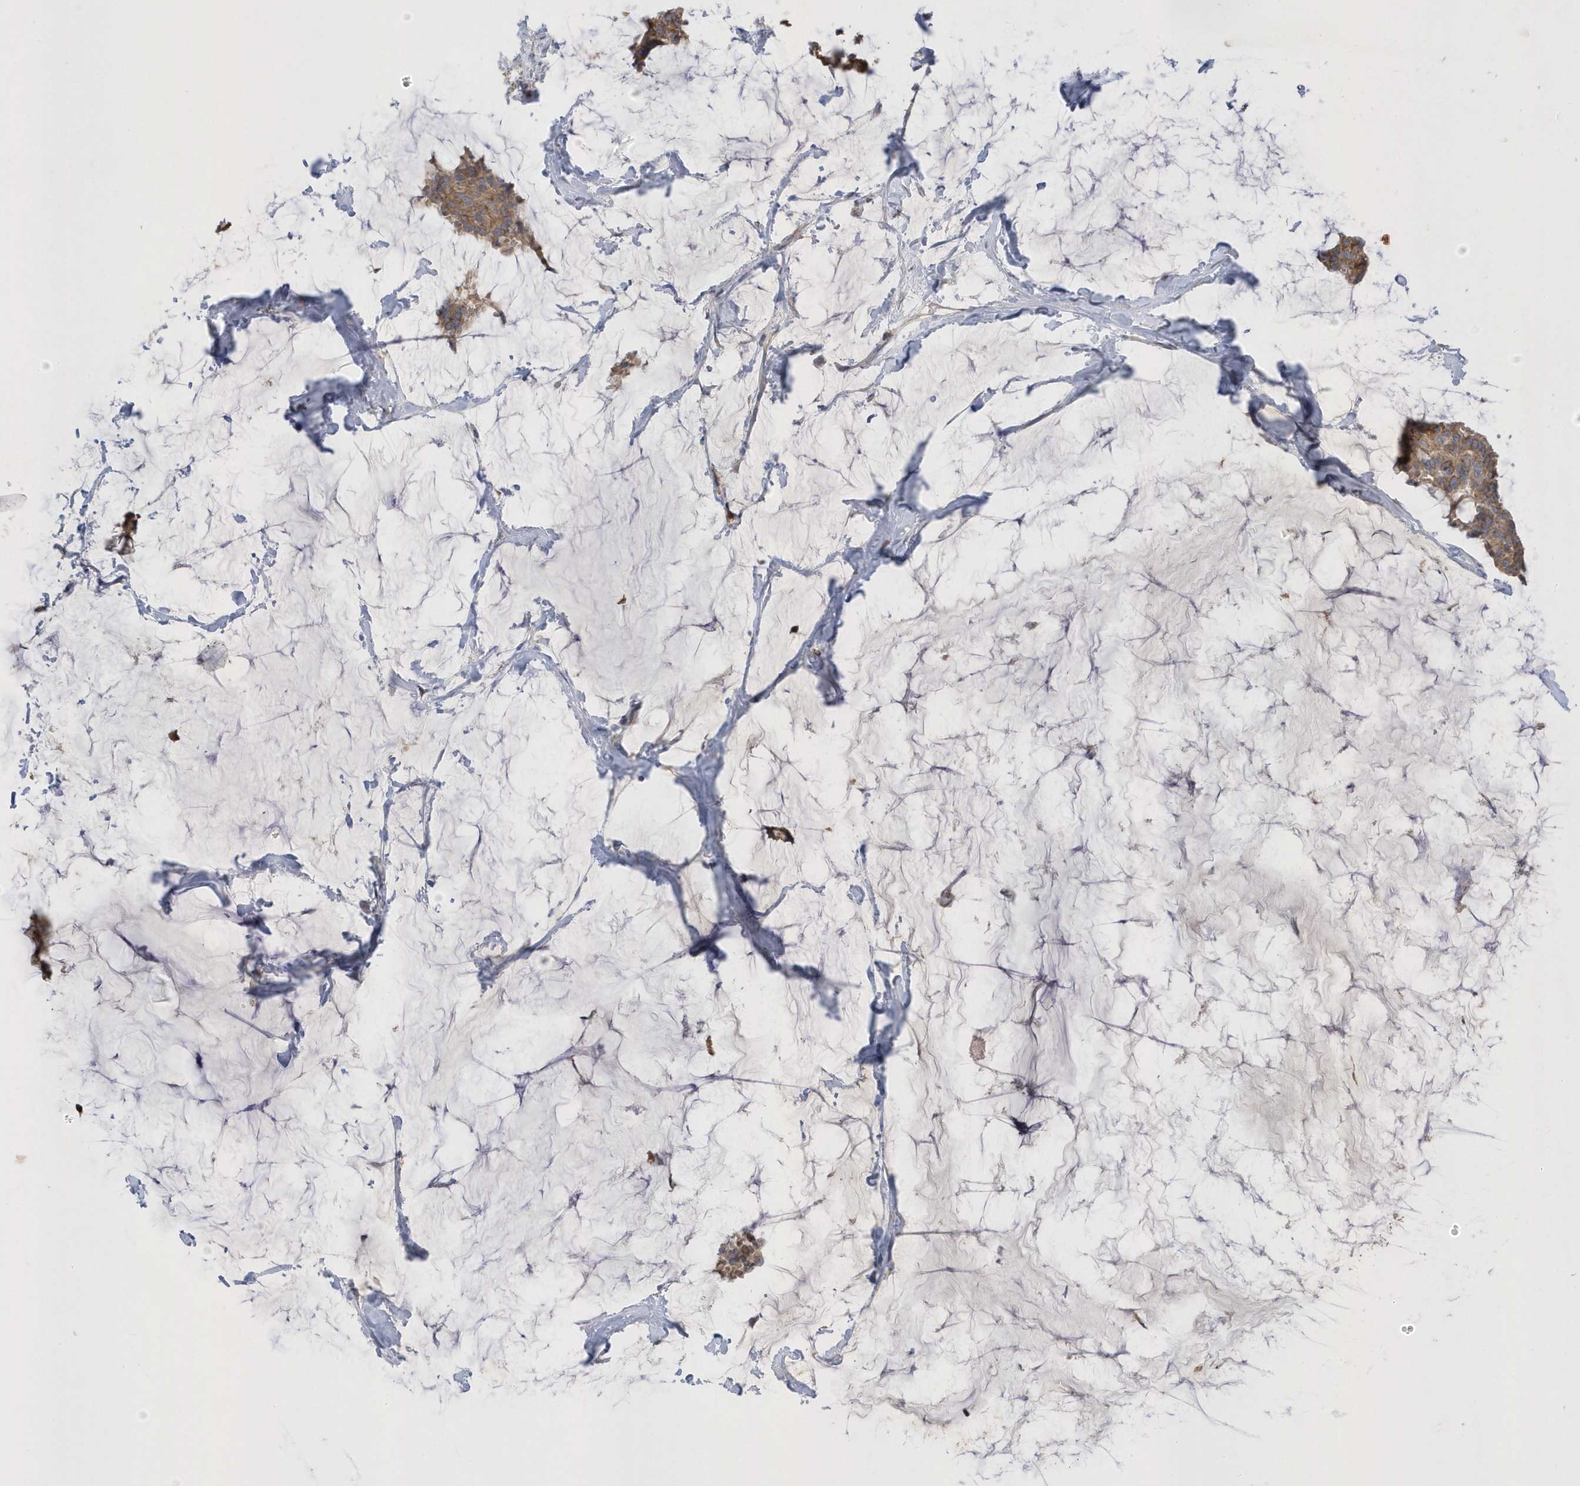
{"staining": {"intensity": "moderate", "quantity": ">75%", "location": "cytoplasmic/membranous"}, "tissue": "breast cancer", "cell_type": "Tumor cells", "image_type": "cancer", "snomed": [{"axis": "morphology", "description": "Duct carcinoma"}, {"axis": "topography", "description": "Breast"}], "caption": "High-magnification brightfield microscopy of breast cancer (intraductal carcinoma) stained with DAB (brown) and counterstained with hematoxylin (blue). tumor cells exhibit moderate cytoplasmic/membranous expression is appreciated in approximately>75% of cells.", "gene": "DPP9", "patient": {"sex": "female", "age": 93}}